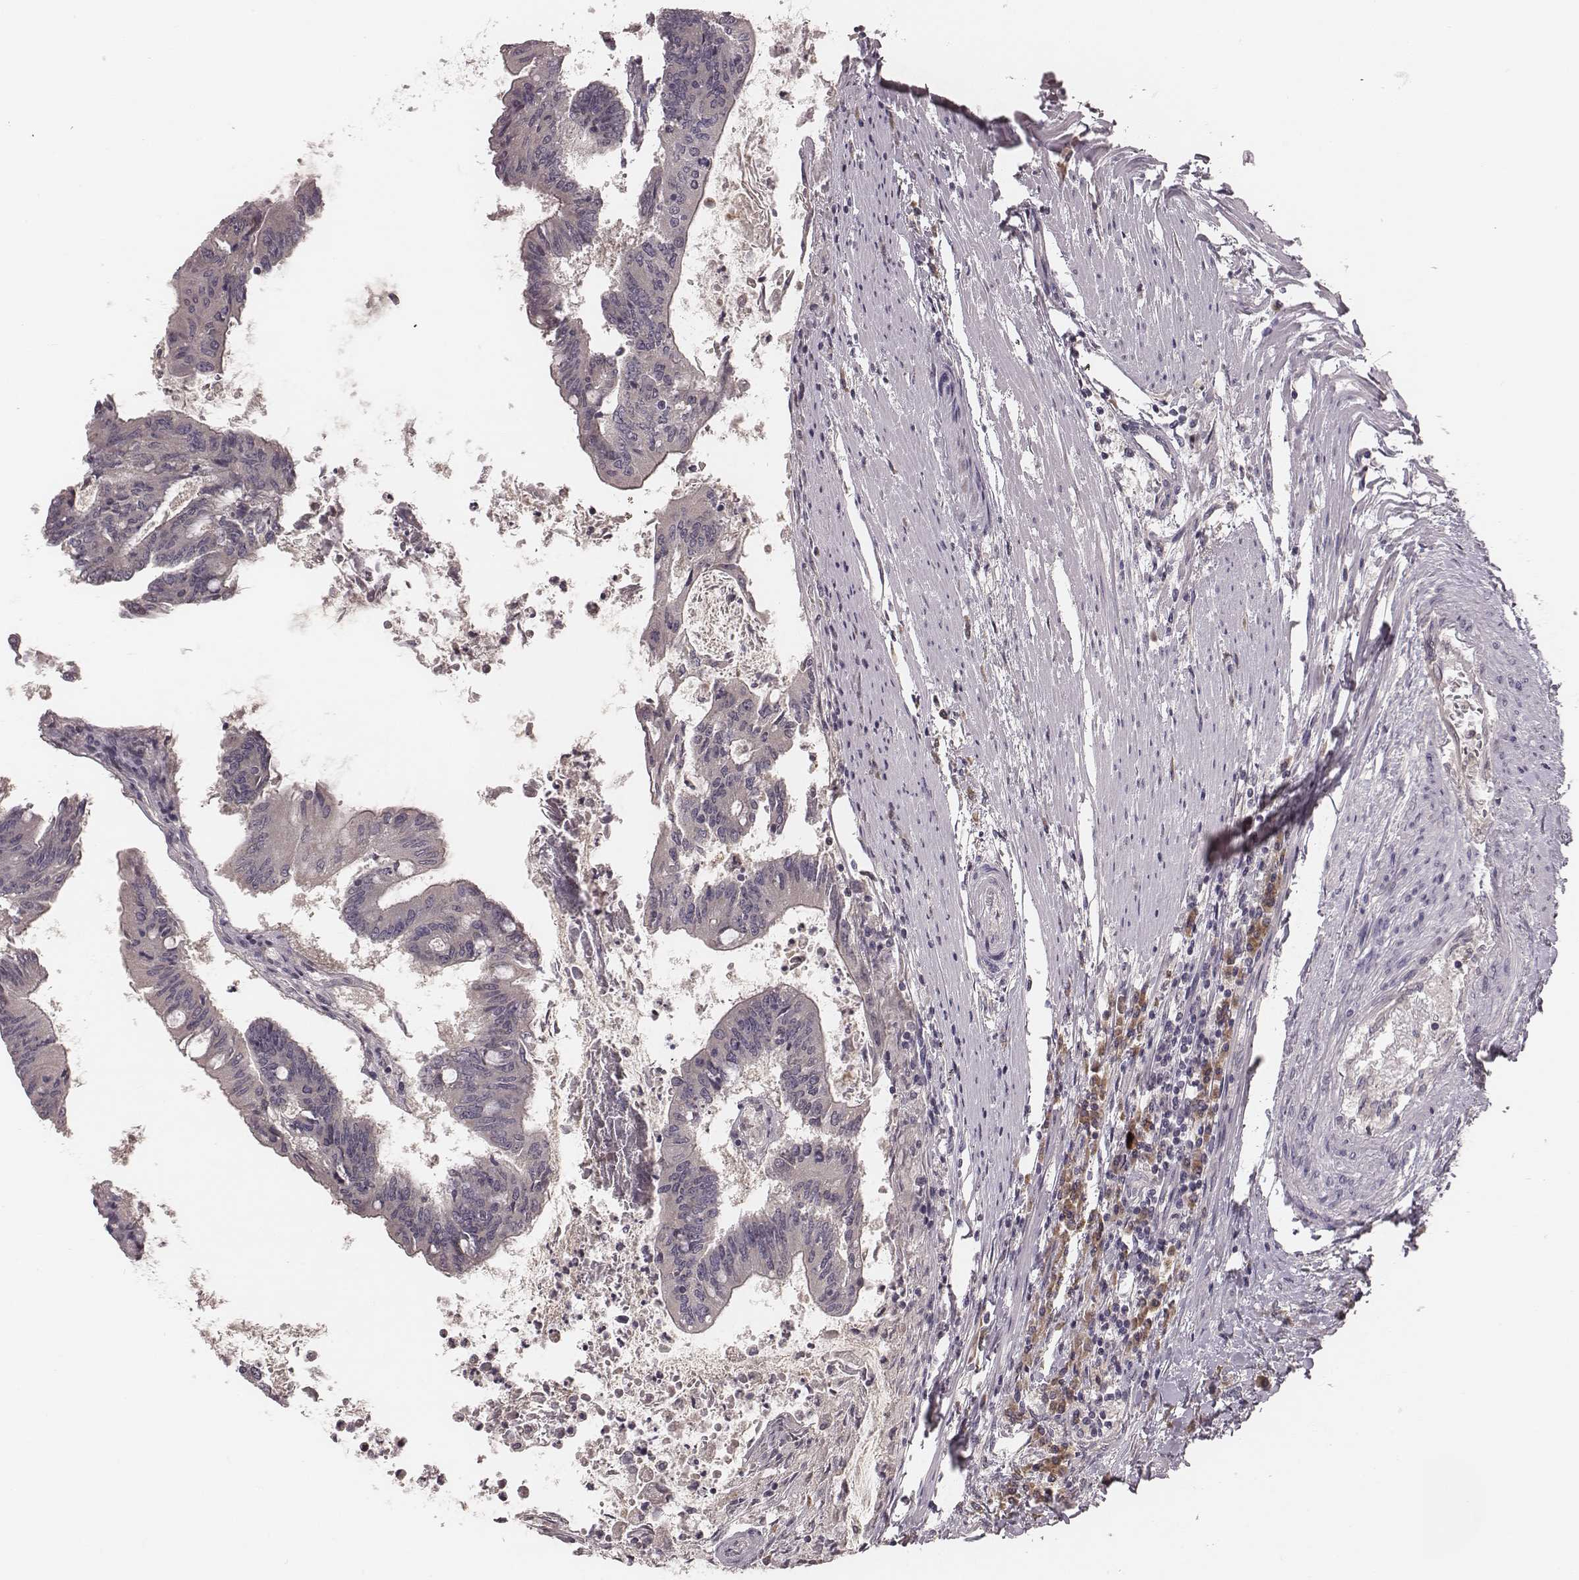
{"staining": {"intensity": "weak", "quantity": "<25%", "location": "cytoplasmic/membranous"}, "tissue": "colorectal cancer", "cell_type": "Tumor cells", "image_type": "cancer", "snomed": [{"axis": "morphology", "description": "Adenocarcinoma, NOS"}, {"axis": "topography", "description": "Colon"}], "caption": "High magnification brightfield microscopy of colorectal adenocarcinoma stained with DAB (brown) and counterstained with hematoxylin (blue): tumor cells show no significant positivity.", "gene": "P2RX5", "patient": {"sex": "female", "age": 70}}